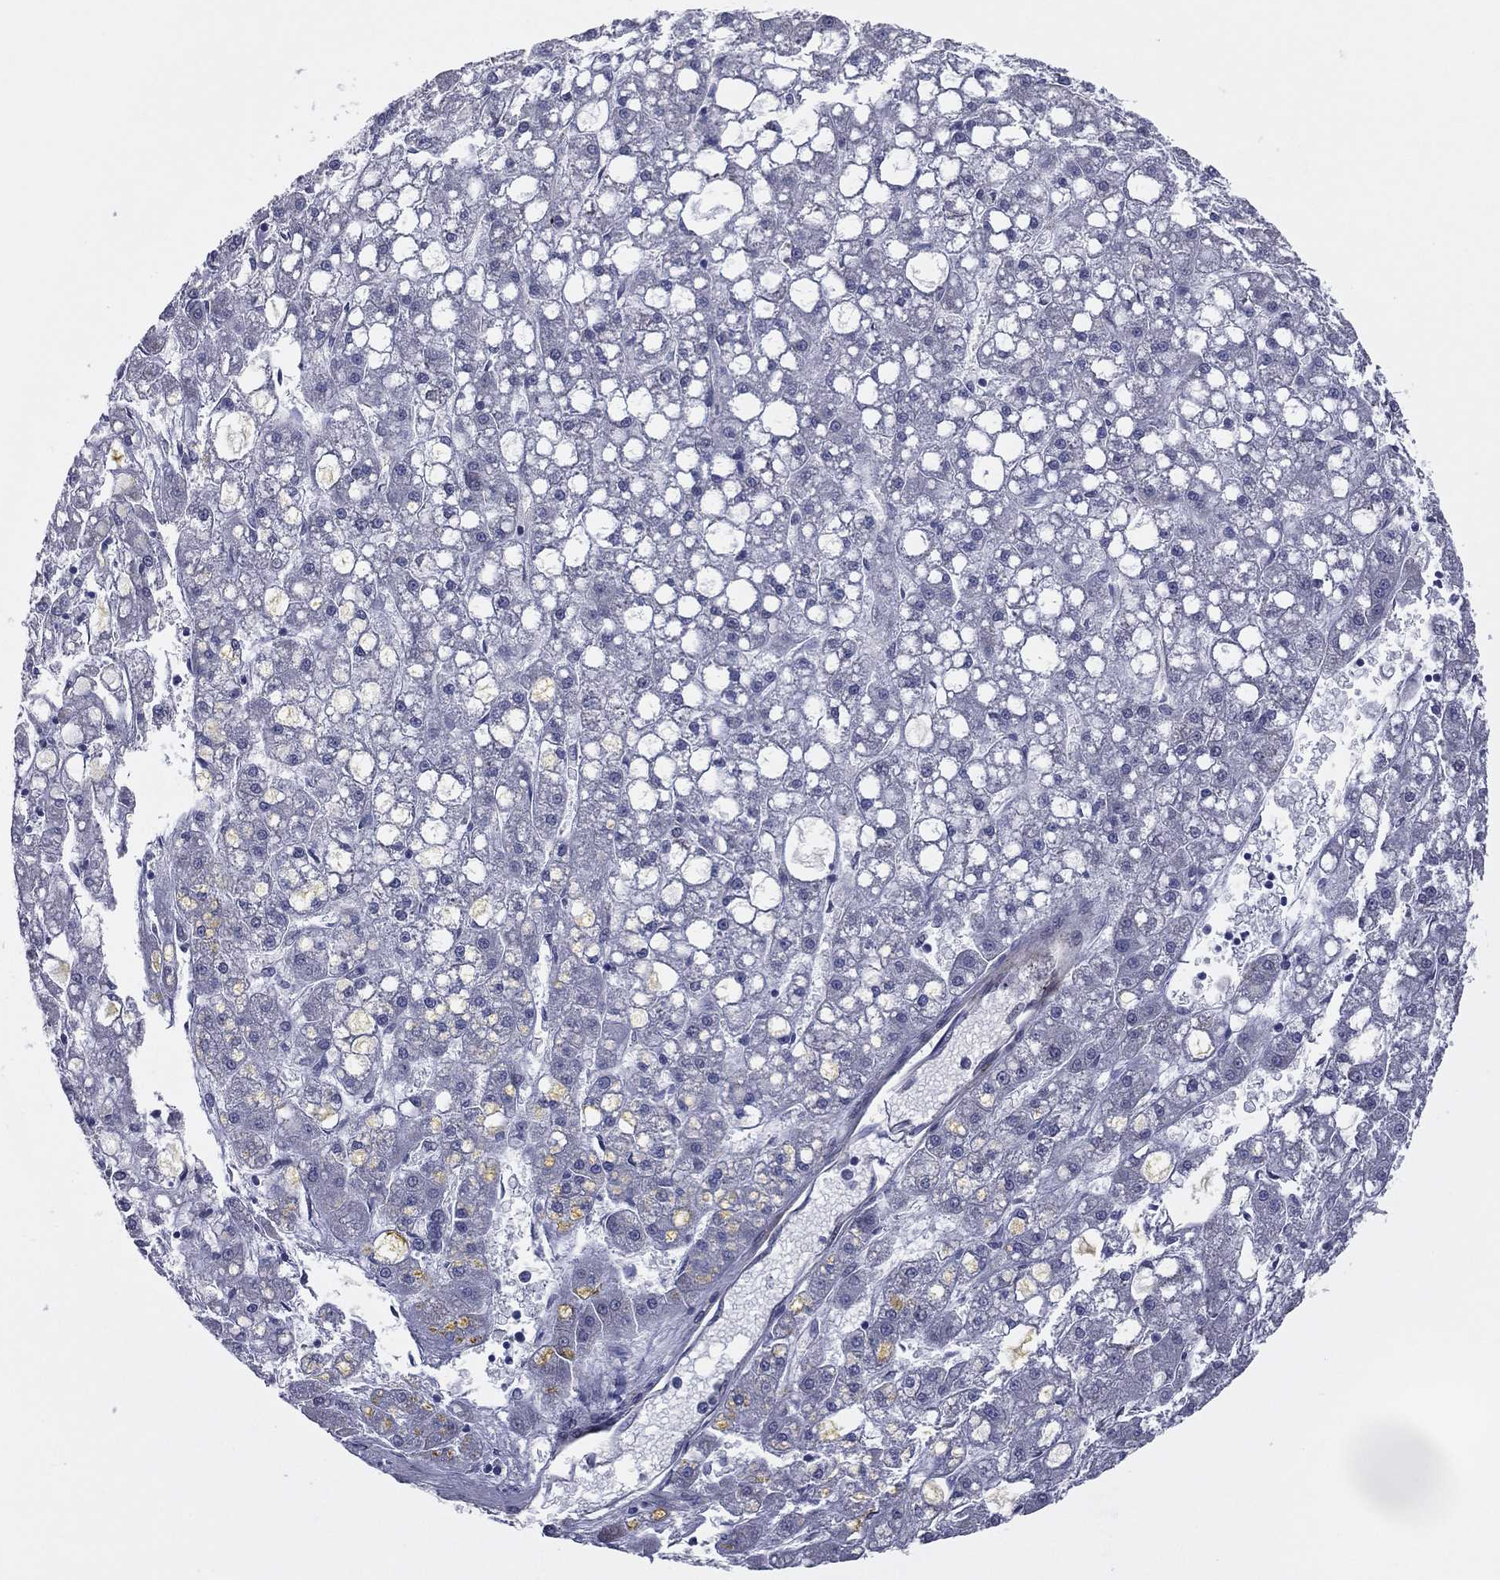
{"staining": {"intensity": "negative", "quantity": "none", "location": "none"}, "tissue": "liver cancer", "cell_type": "Tumor cells", "image_type": "cancer", "snomed": [{"axis": "morphology", "description": "Carcinoma, Hepatocellular, NOS"}, {"axis": "topography", "description": "Liver"}], "caption": "Immunohistochemistry micrograph of neoplastic tissue: human liver cancer (hepatocellular carcinoma) stained with DAB (3,3'-diaminobenzidine) shows no significant protein expression in tumor cells.", "gene": "SNCG", "patient": {"sex": "male", "age": 67}}